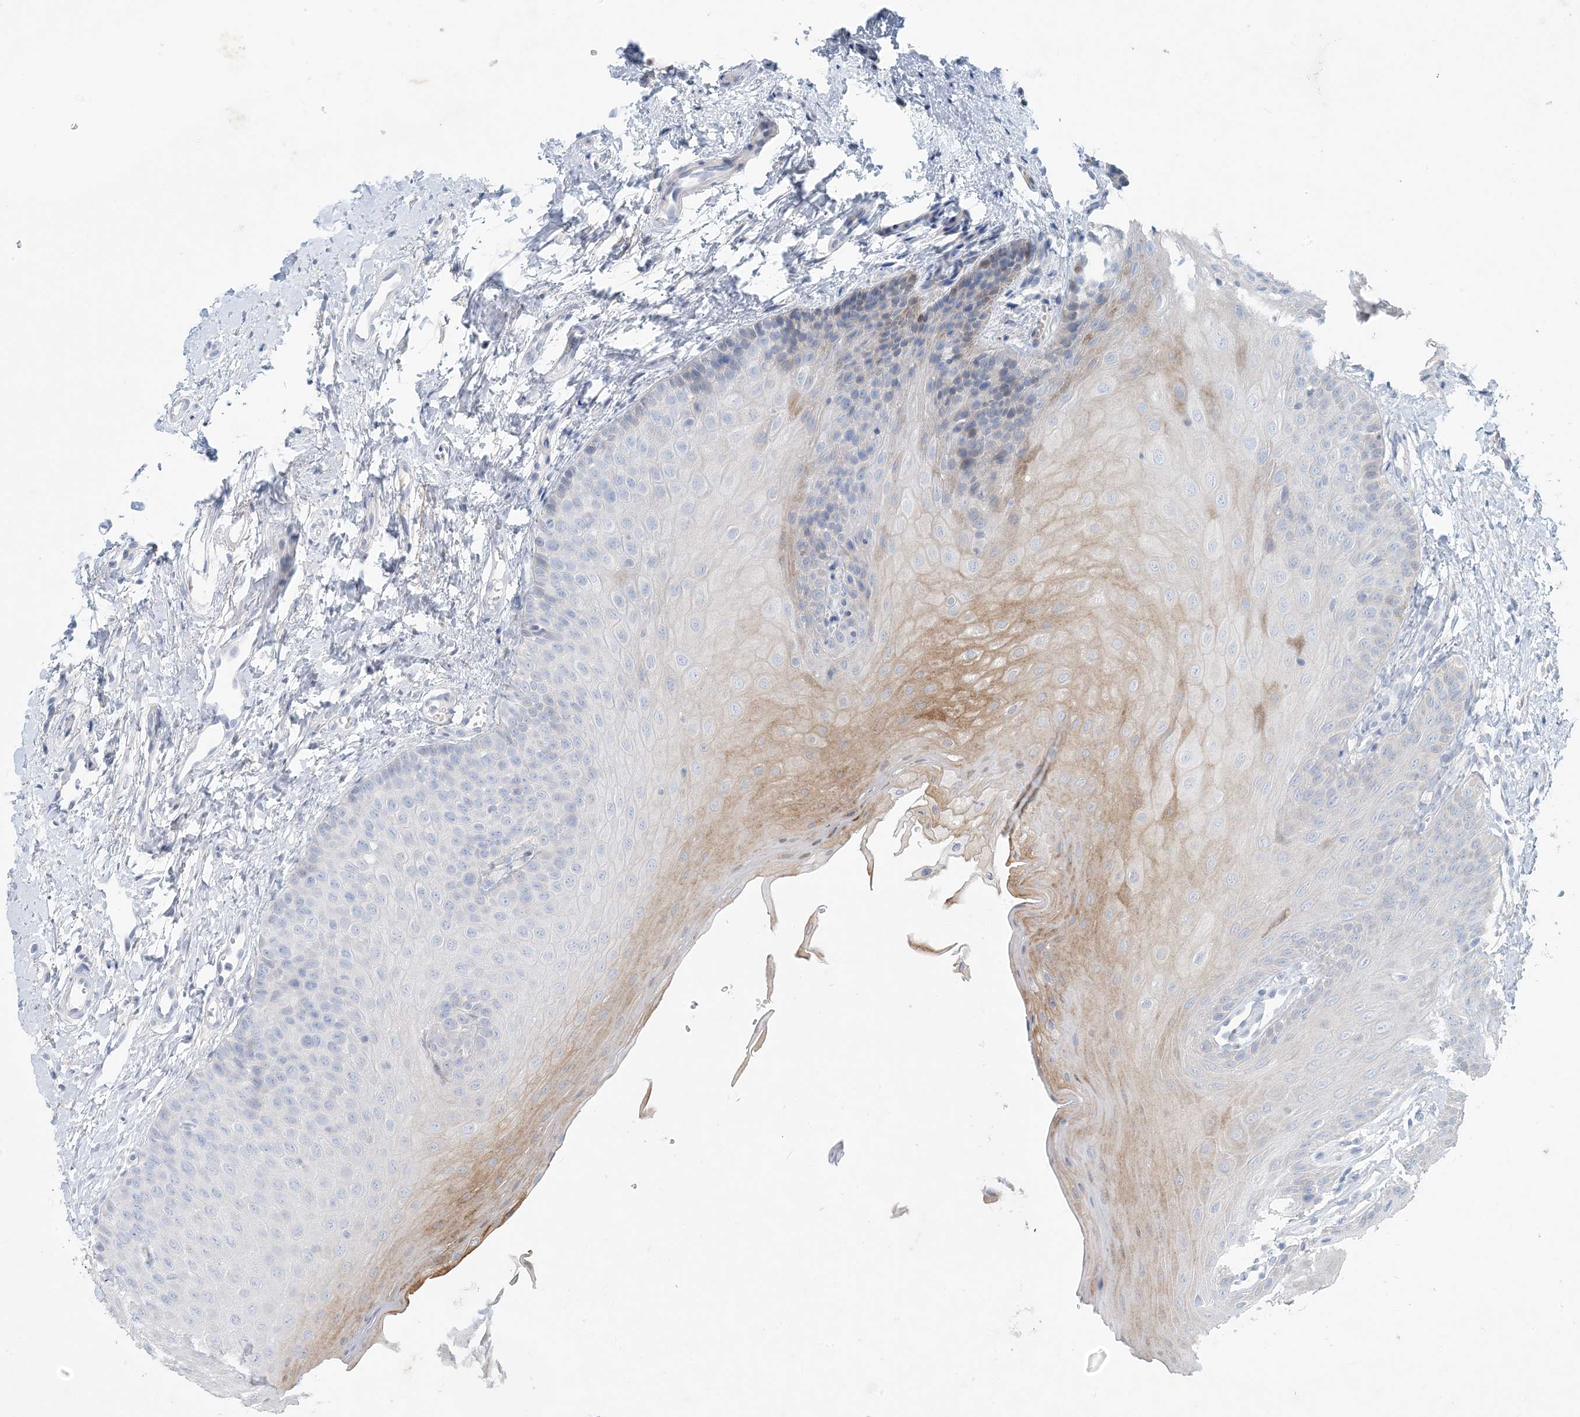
{"staining": {"intensity": "moderate", "quantity": "<25%", "location": "cytoplasmic/membranous"}, "tissue": "oral mucosa", "cell_type": "Squamous epithelial cells", "image_type": "normal", "snomed": [{"axis": "morphology", "description": "Normal tissue, NOS"}, {"axis": "topography", "description": "Oral tissue"}], "caption": "This is an image of immunohistochemistry staining of unremarkable oral mucosa, which shows moderate expression in the cytoplasmic/membranous of squamous epithelial cells.", "gene": "ZNF385D", "patient": {"sex": "female", "age": 68}}